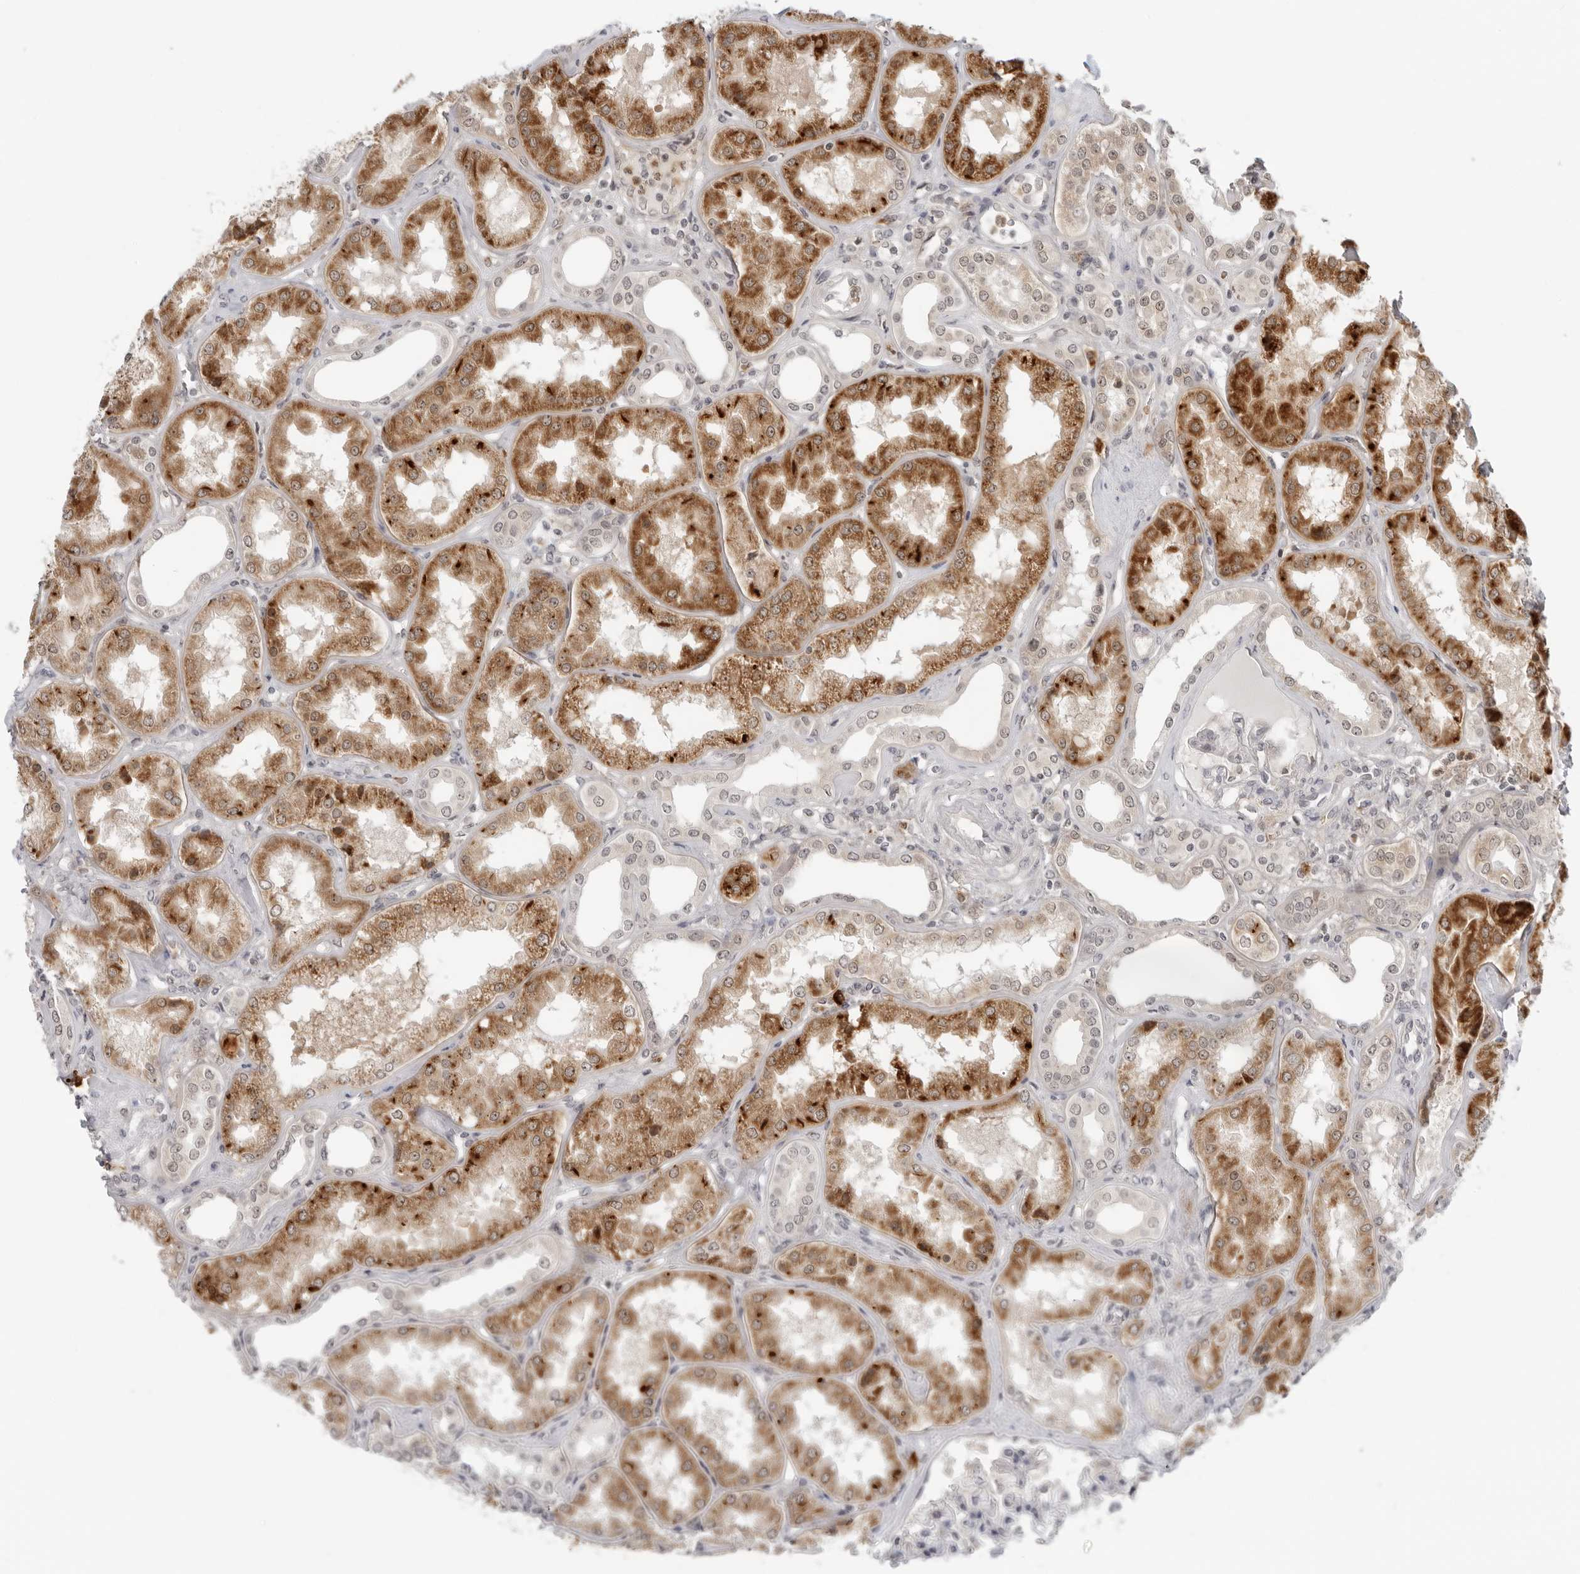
{"staining": {"intensity": "negative", "quantity": "none", "location": "none"}, "tissue": "kidney", "cell_type": "Cells in glomeruli", "image_type": "normal", "snomed": [{"axis": "morphology", "description": "Normal tissue, NOS"}, {"axis": "topography", "description": "Kidney"}], "caption": "There is no significant expression in cells in glomeruli of kidney. (Brightfield microscopy of DAB immunohistochemistry at high magnification).", "gene": "SUGCT", "patient": {"sex": "female", "age": 56}}